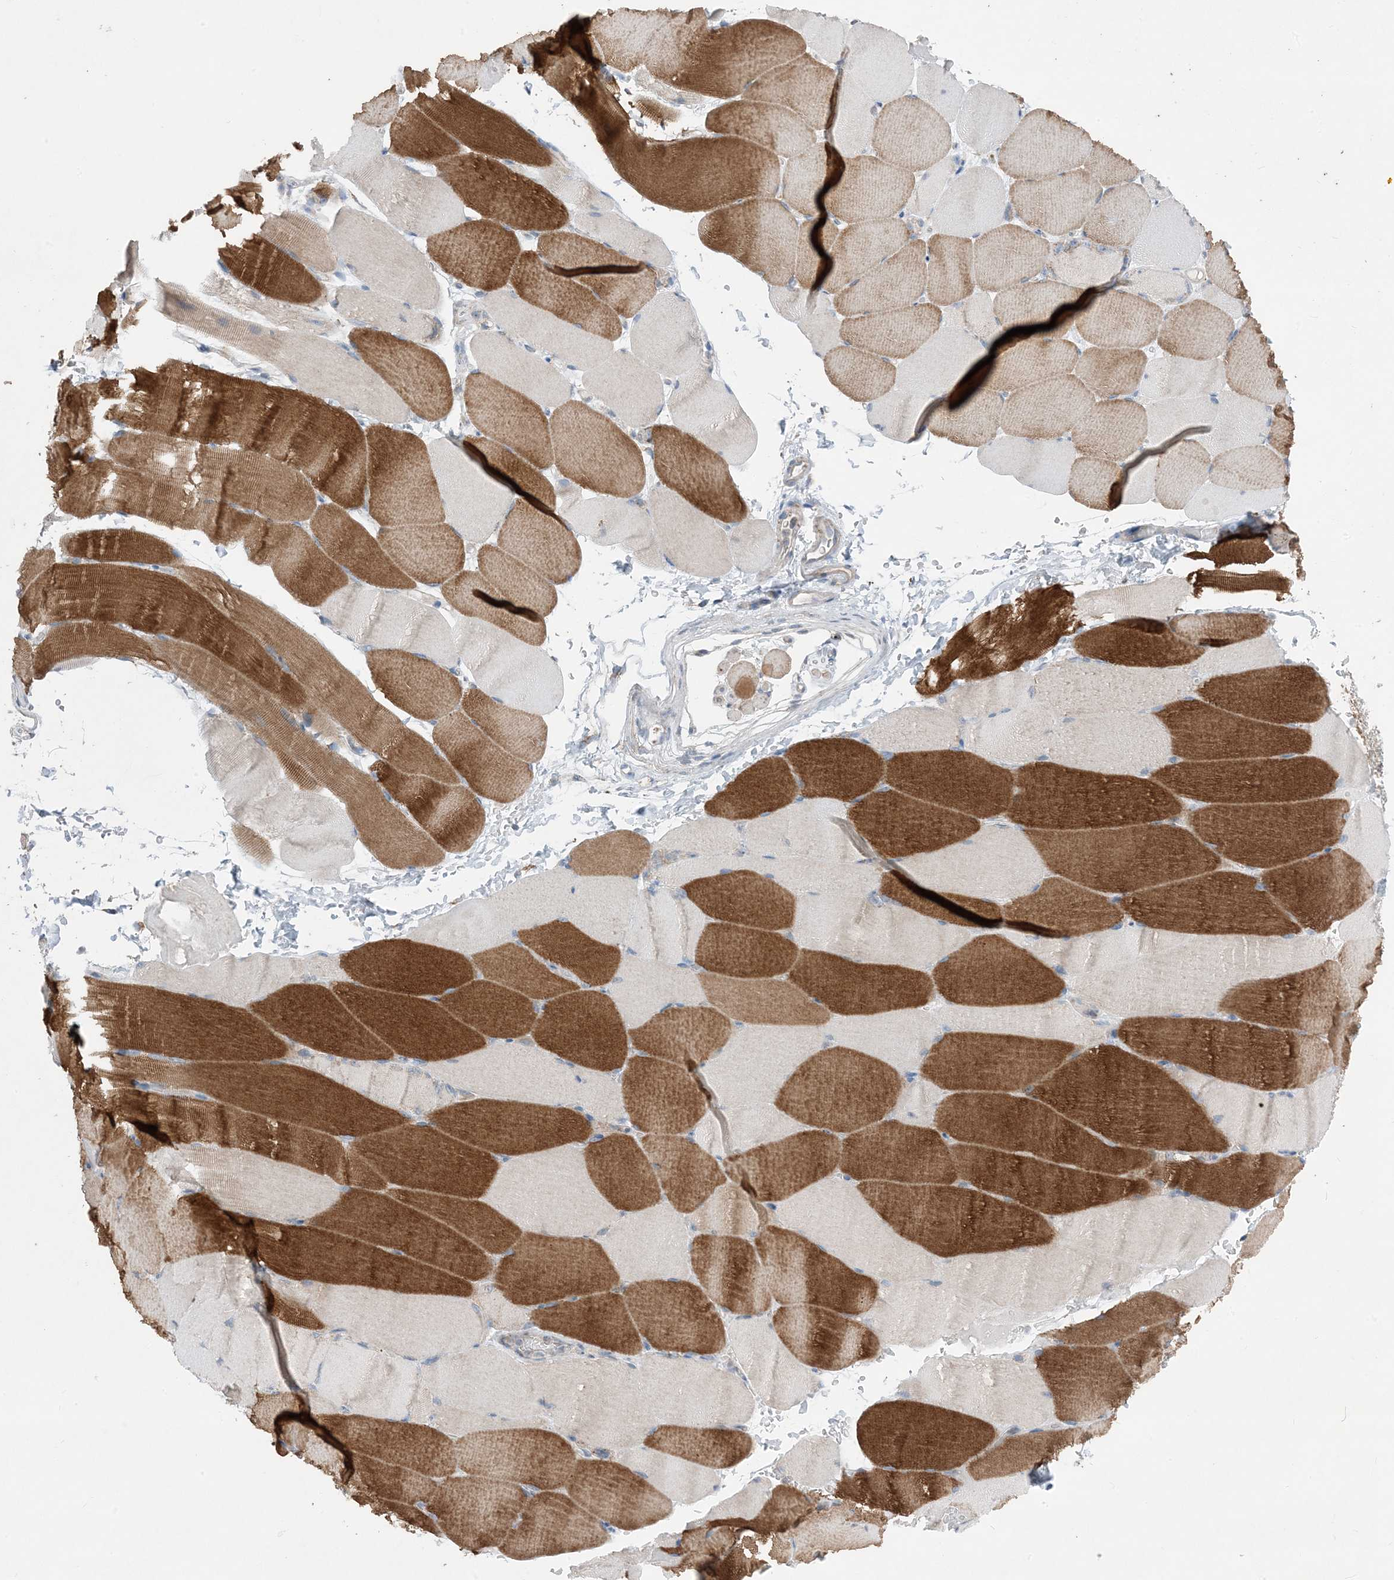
{"staining": {"intensity": "strong", "quantity": "25%-75%", "location": "cytoplasmic/membranous"}, "tissue": "skeletal muscle", "cell_type": "Myocytes", "image_type": "normal", "snomed": [{"axis": "morphology", "description": "Normal tissue, NOS"}, {"axis": "topography", "description": "Skeletal muscle"}, {"axis": "topography", "description": "Parathyroid gland"}], "caption": "This histopathology image demonstrates immunohistochemistry staining of normal skeletal muscle, with high strong cytoplasmic/membranous expression in approximately 25%-75% of myocytes.", "gene": "DHX30", "patient": {"sex": "female", "age": 37}}